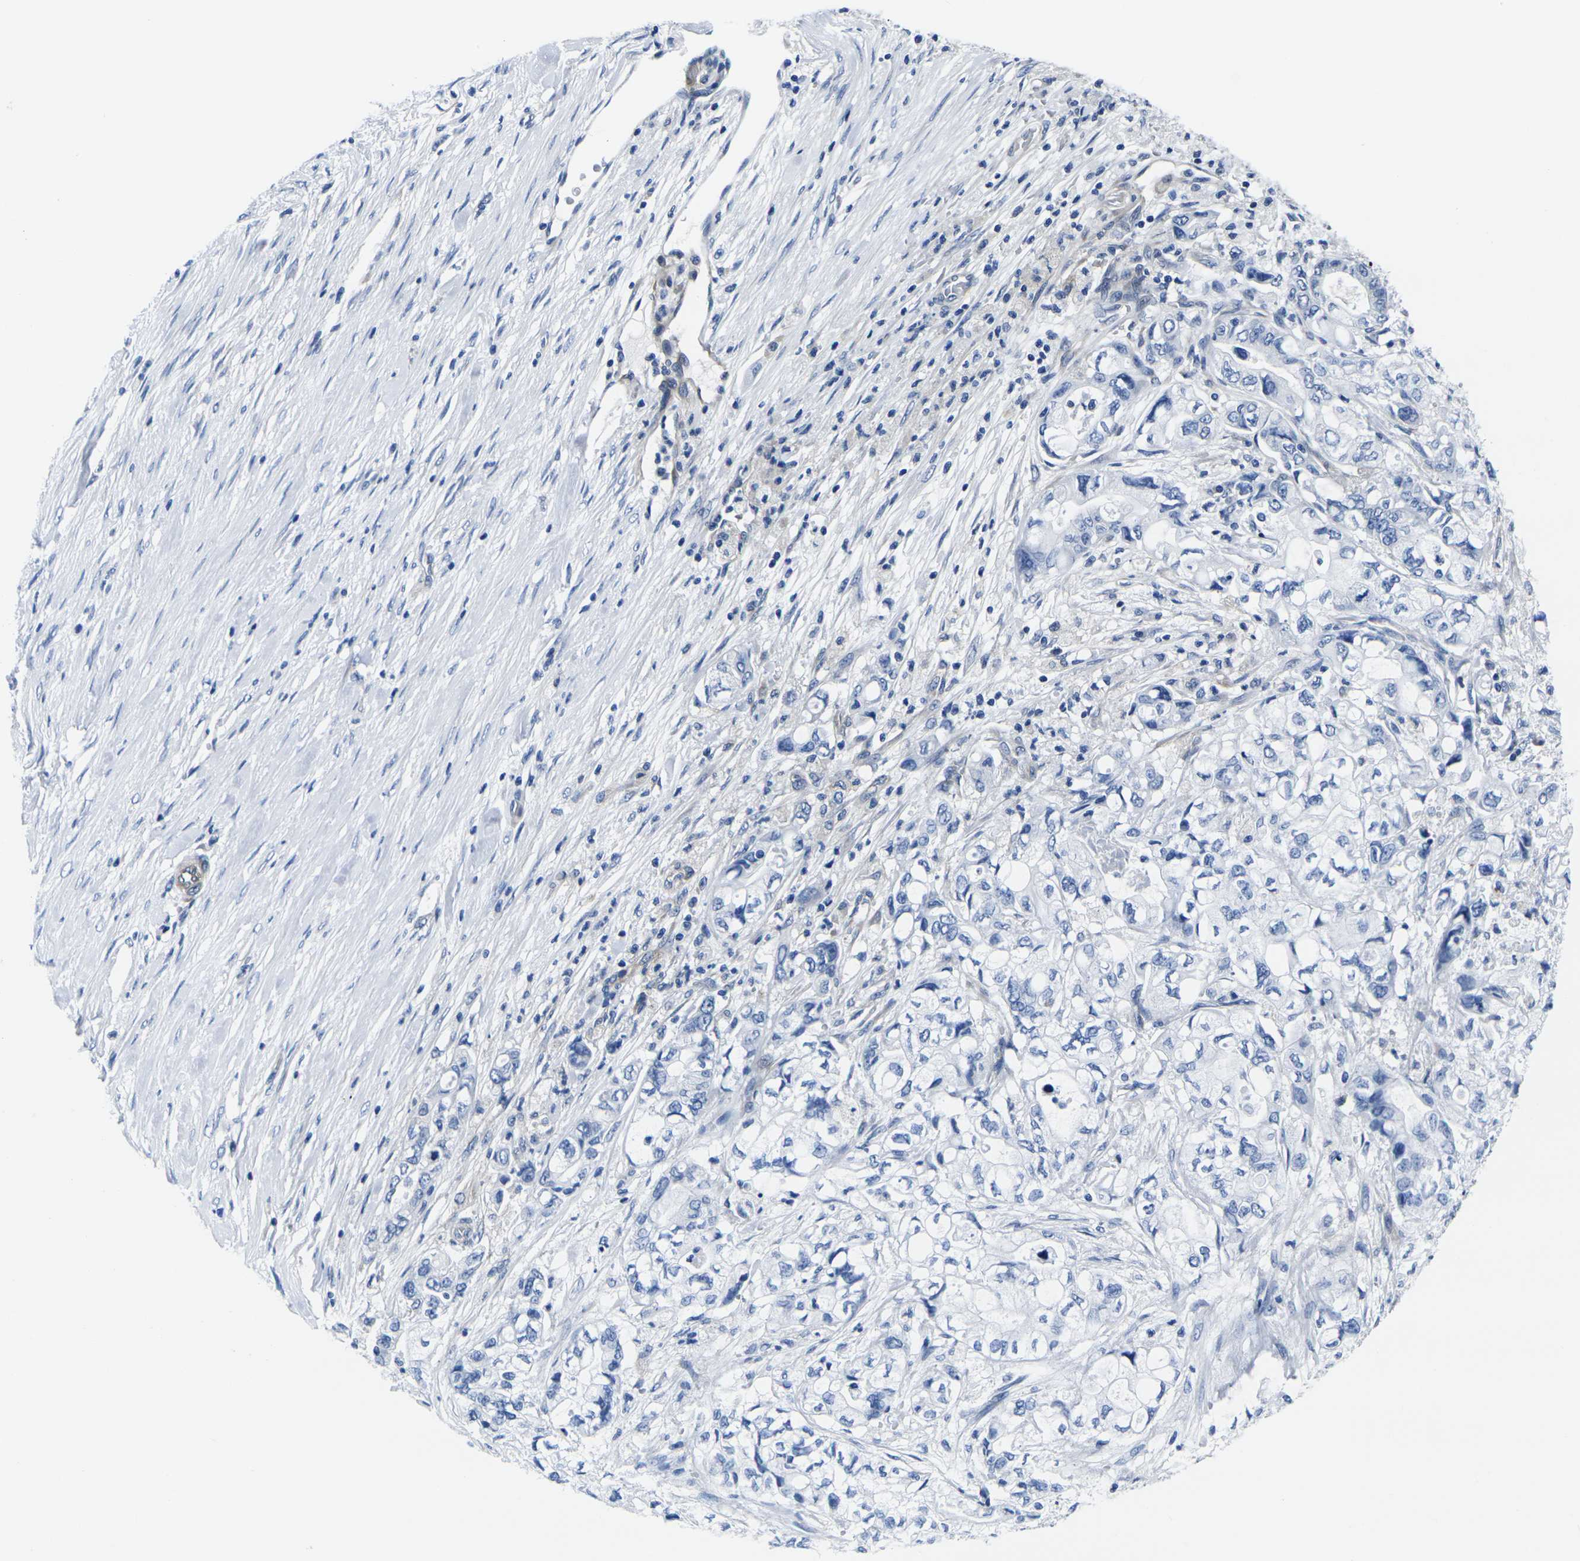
{"staining": {"intensity": "negative", "quantity": "none", "location": "none"}, "tissue": "pancreatic cancer", "cell_type": "Tumor cells", "image_type": "cancer", "snomed": [{"axis": "morphology", "description": "Adenocarcinoma, NOS"}, {"axis": "topography", "description": "Pancreas"}], "caption": "DAB immunohistochemical staining of pancreatic adenocarcinoma reveals no significant positivity in tumor cells.", "gene": "EIF4A1", "patient": {"sex": "male", "age": 79}}